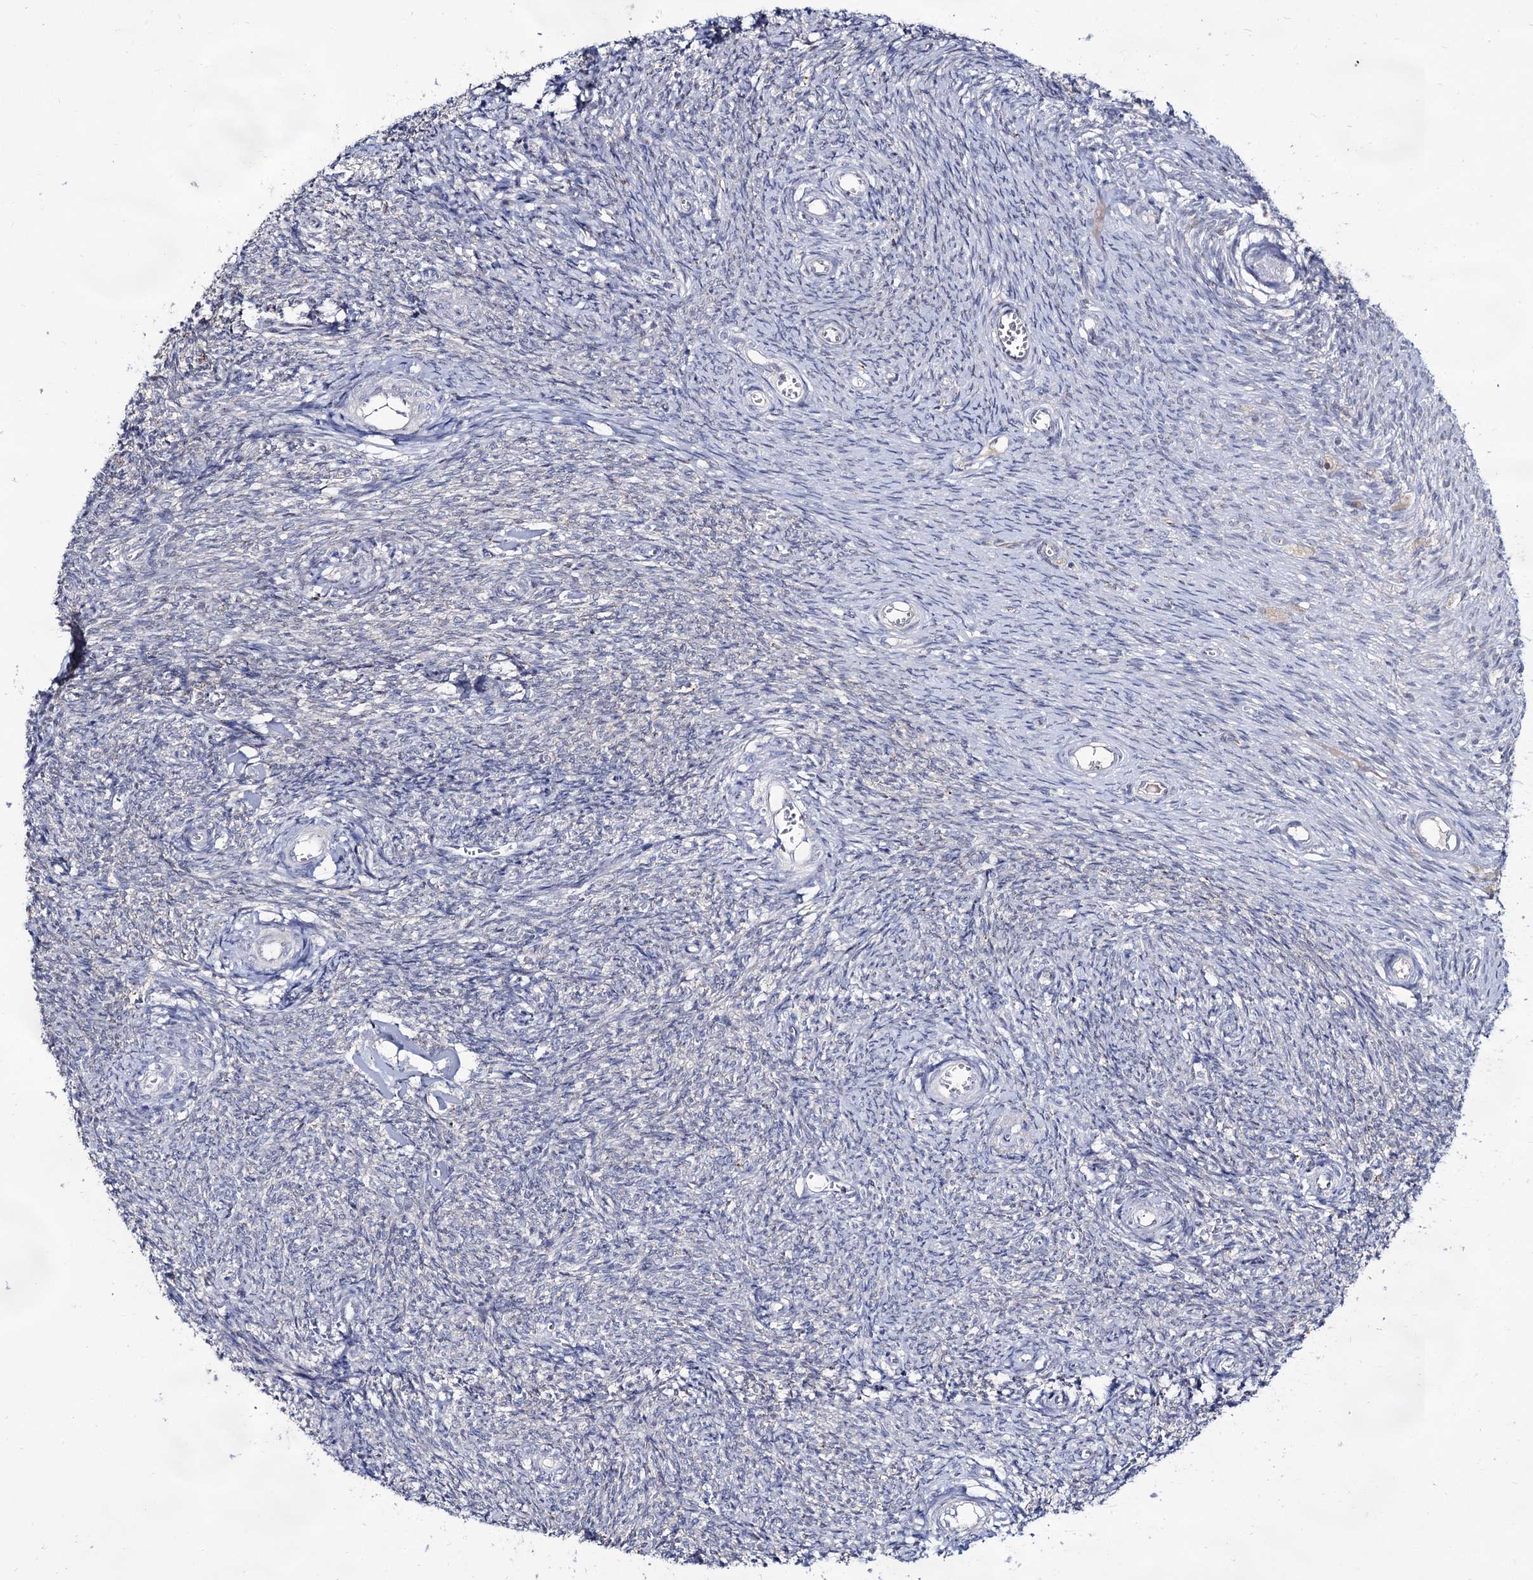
{"staining": {"intensity": "negative", "quantity": "none", "location": "none"}, "tissue": "ovary", "cell_type": "Ovarian stroma cells", "image_type": "normal", "snomed": [{"axis": "morphology", "description": "Normal tissue, NOS"}, {"axis": "topography", "description": "Ovary"}], "caption": "Immunohistochemistry micrograph of unremarkable ovary: human ovary stained with DAB displays no significant protein staining in ovarian stroma cells. (DAB IHC visualized using brightfield microscopy, high magnification).", "gene": "ARFIP2", "patient": {"sex": "female", "age": 44}}